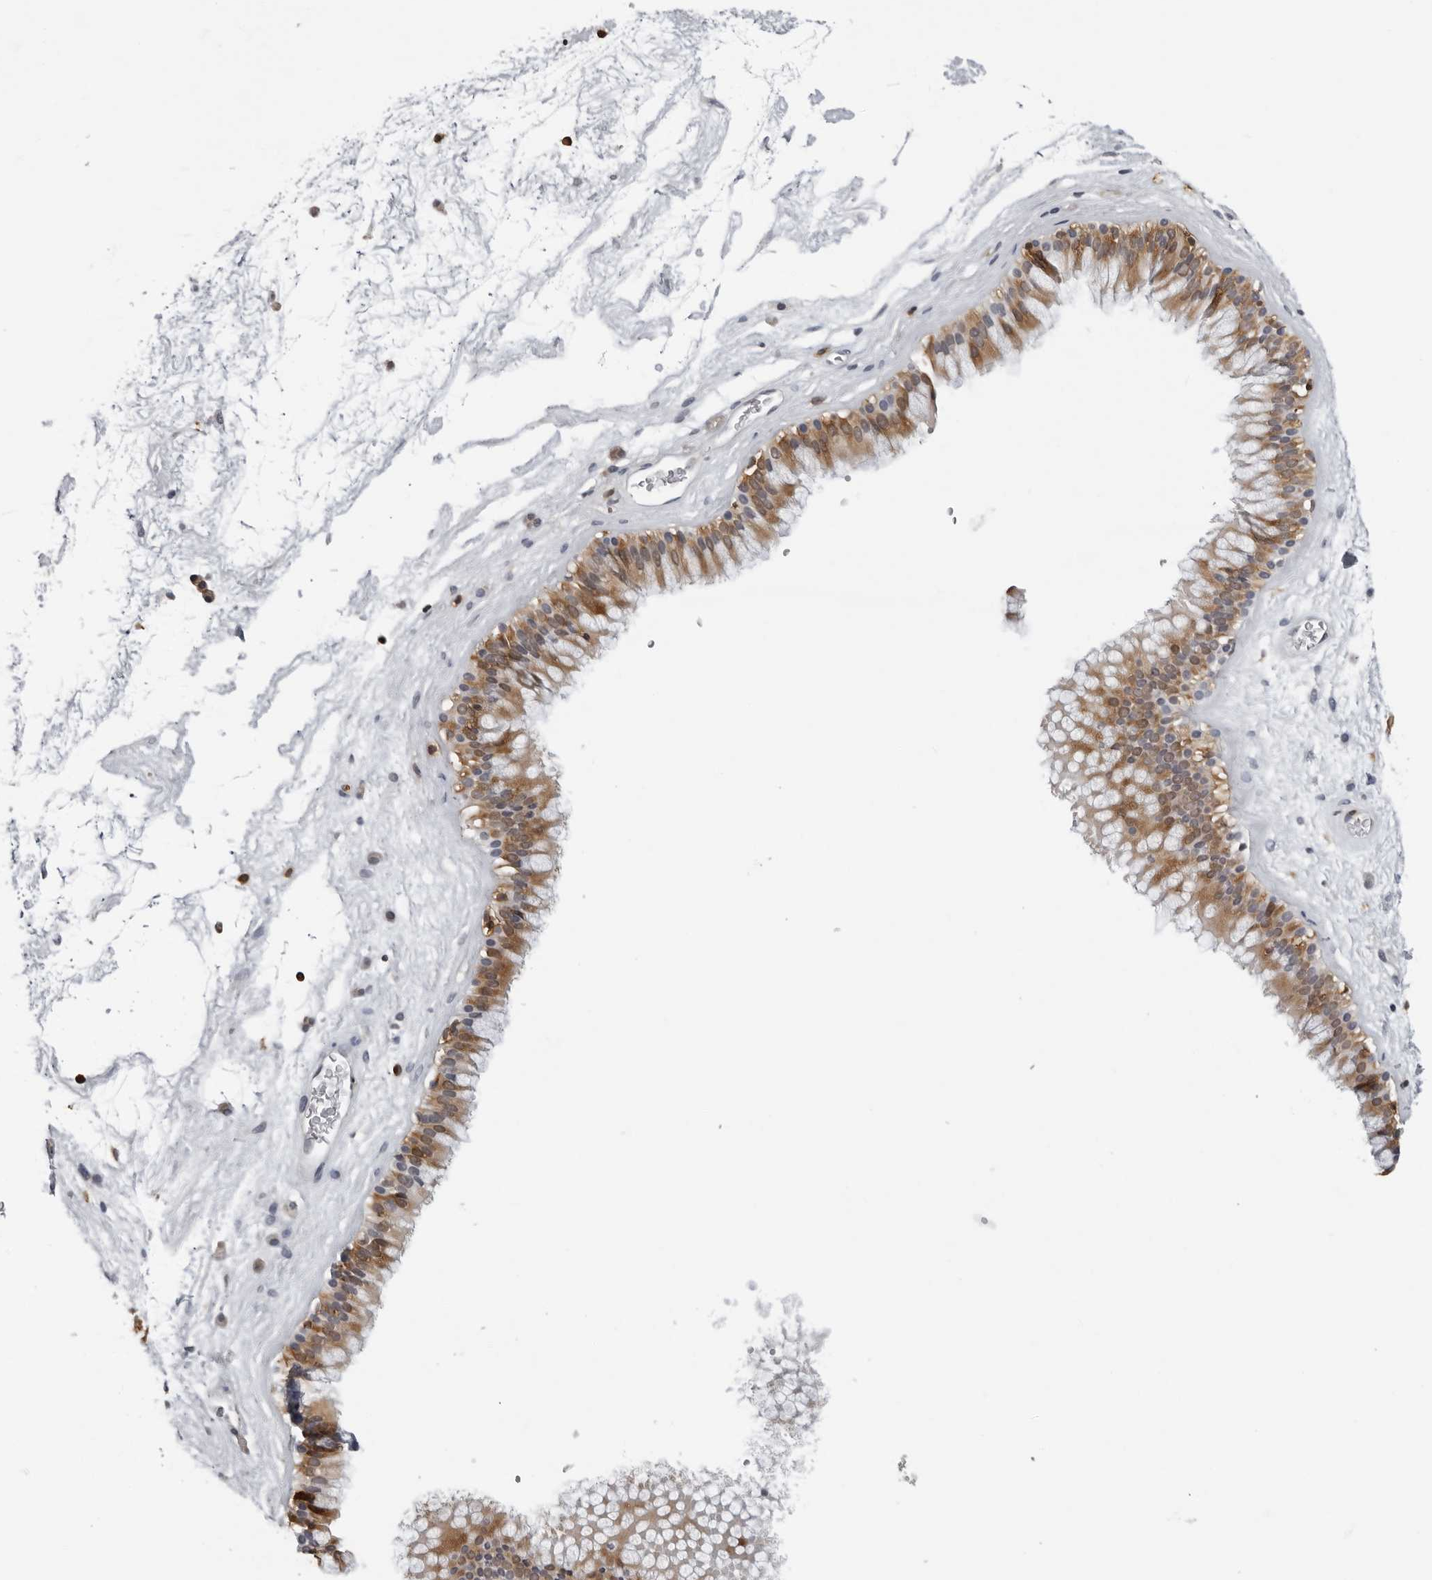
{"staining": {"intensity": "moderate", "quantity": "25%-75%", "location": "cytoplasmic/membranous"}, "tissue": "nasopharynx", "cell_type": "Respiratory epithelial cells", "image_type": "normal", "snomed": [{"axis": "morphology", "description": "Normal tissue, NOS"}, {"axis": "morphology", "description": "Inflammation, NOS"}, {"axis": "topography", "description": "Nasopharynx"}], "caption": "An image of nasopharynx stained for a protein reveals moderate cytoplasmic/membranous brown staining in respiratory epithelial cells. (Brightfield microscopy of DAB IHC at high magnification).", "gene": "HSPH1", "patient": {"sex": "male", "age": 48}}